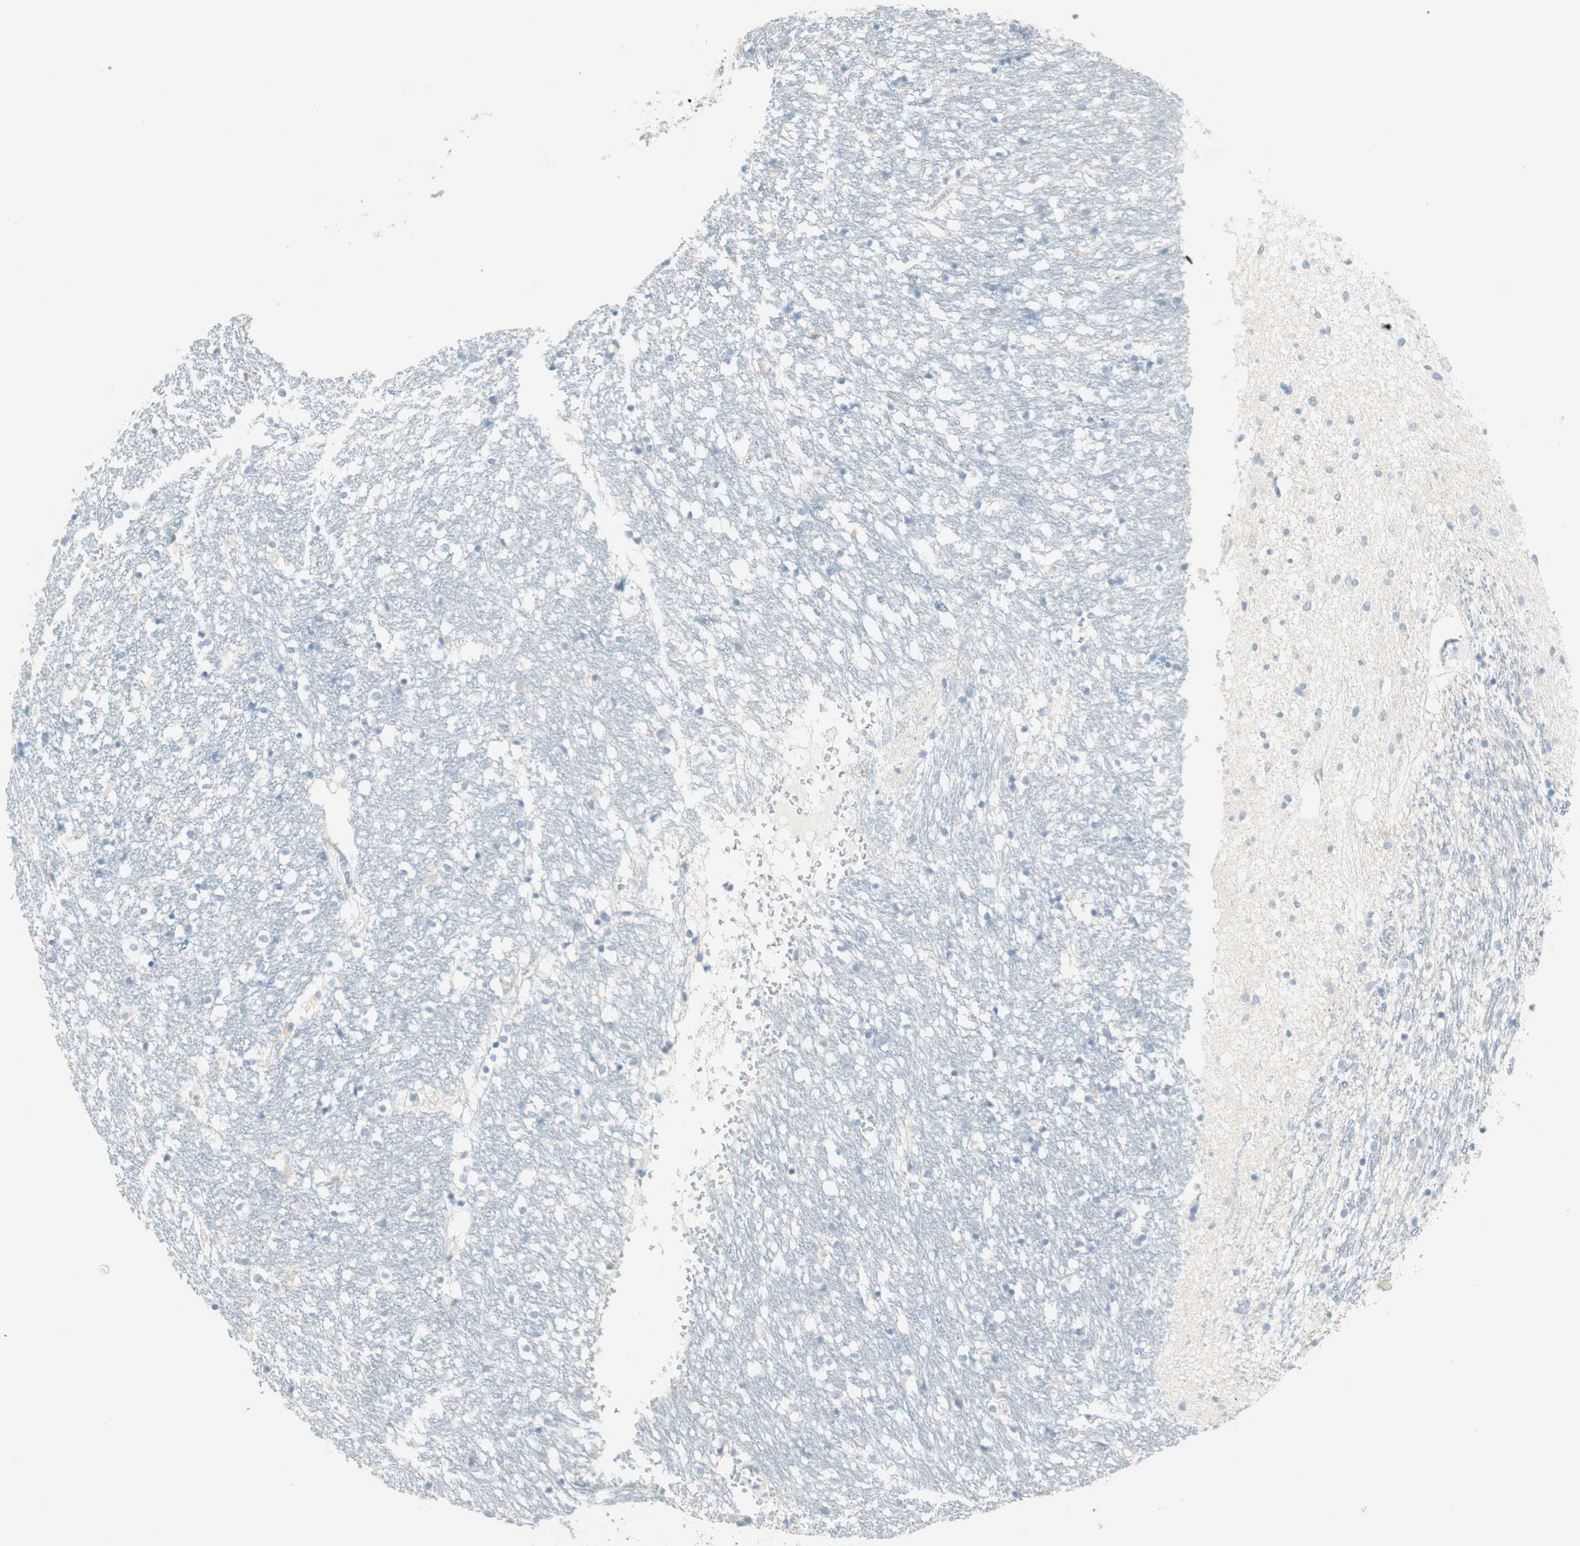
{"staining": {"intensity": "negative", "quantity": "none", "location": "none"}, "tissue": "caudate", "cell_type": "Glial cells", "image_type": "normal", "snomed": [{"axis": "morphology", "description": "Normal tissue, NOS"}, {"axis": "topography", "description": "Lateral ventricle wall"}], "caption": "A high-resolution histopathology image shows immunohistochemistry staining of benign caudate, which demonstrates no significant expression in glial cells.", "gene": "HPGD", "patient": {"sex": "female", "age": 54}}